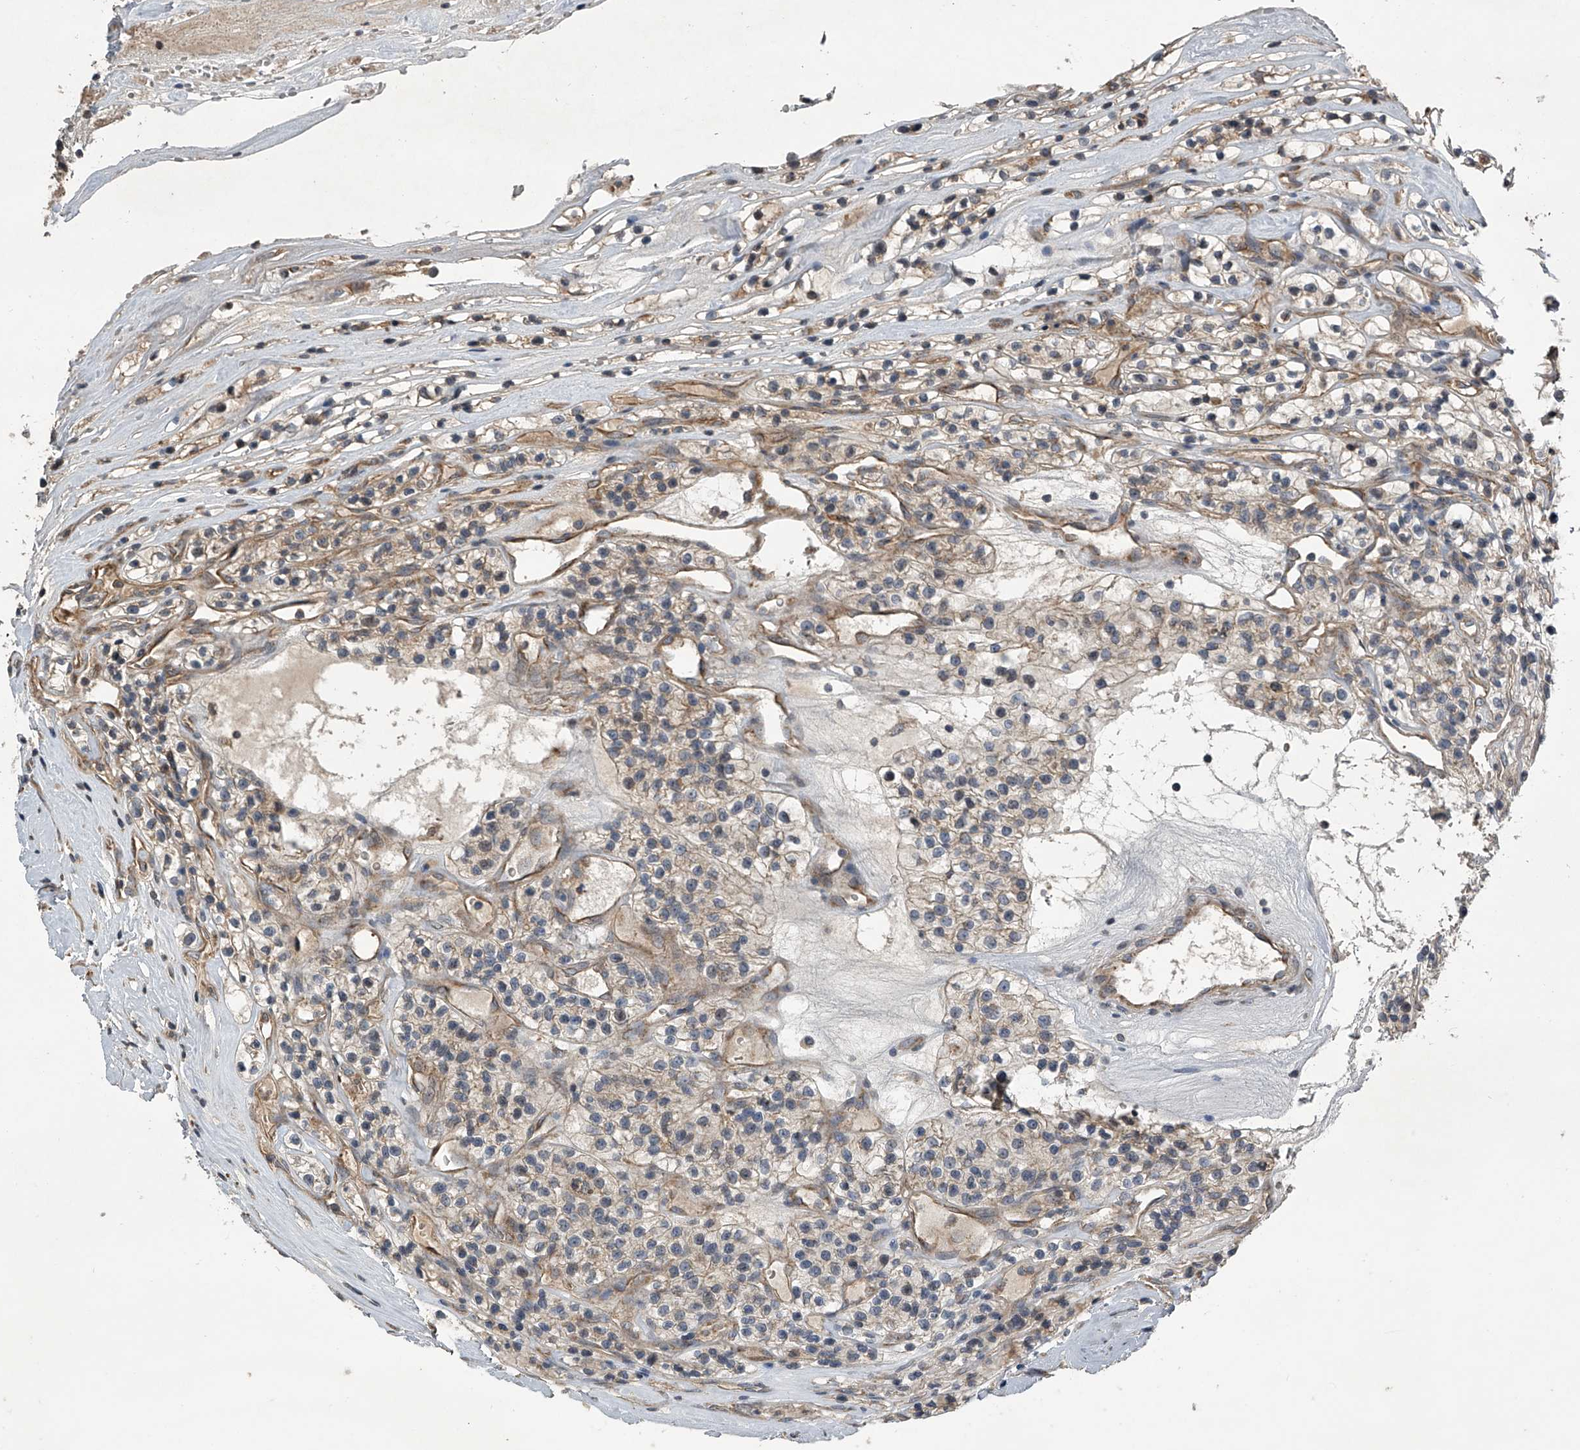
{"staining": {"intensity": "weak", "quantity": "<25%", "location": "cytoplasmic/membranous"}, "tissue": "renal cancer", "cell_type": "Tumor cells", "image_type": "cancer", "snomed": [{"axis": "morphology", "description": "Adenocarcinoma, NOS"}, {"axis": "topography", "description": "Kidney"}], "caption": "Tumor cells are negative for brown protein staining in renal cancer (adenocarcinoma).", "gene": "NFS1", "patient": {"sex": "female", "age": 57}}